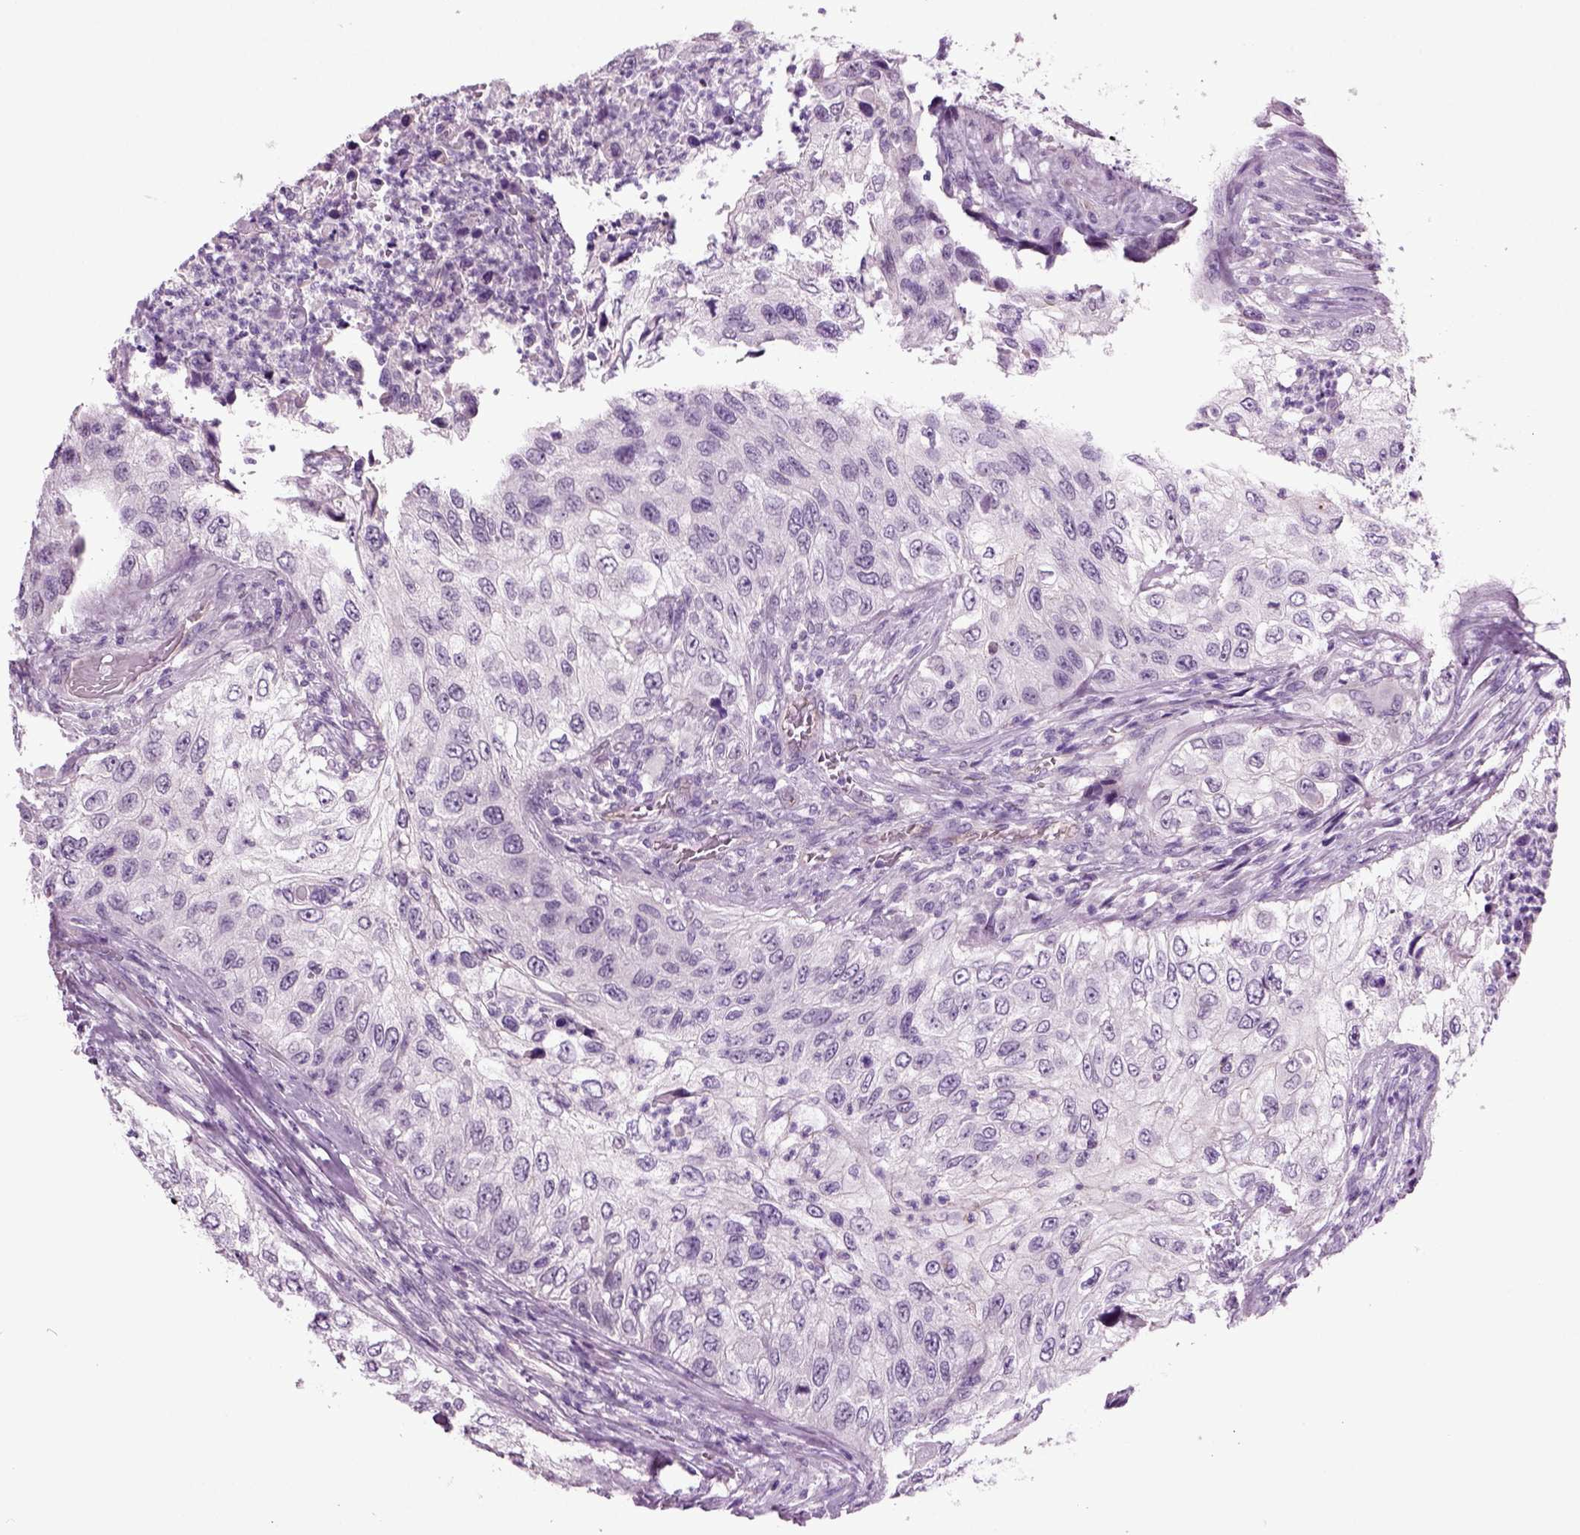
{"staining": {"intensity": "negative", "quantity": "none", "location": "none"}, "tissue": "urothelial cancer", "cell_type": "Tumor cells", "image_type": "cancer", "snomed": [{"axis": "morphology", "description": "Urothelial carcinoma, High grade"}, {"axis": "topography", "description": "Urinary bladder"}], "caption": "High magnification brightfield microscopy of urothelial carcinoma (high-grade) stained with DAB (3,3'-diaminobenzidine) (brown) and counterstained with hematoxylin (blue): tumor cells show no significant positivity.", "gene": "COL9A2", "patient": {"sex": "female", "age": 60}}